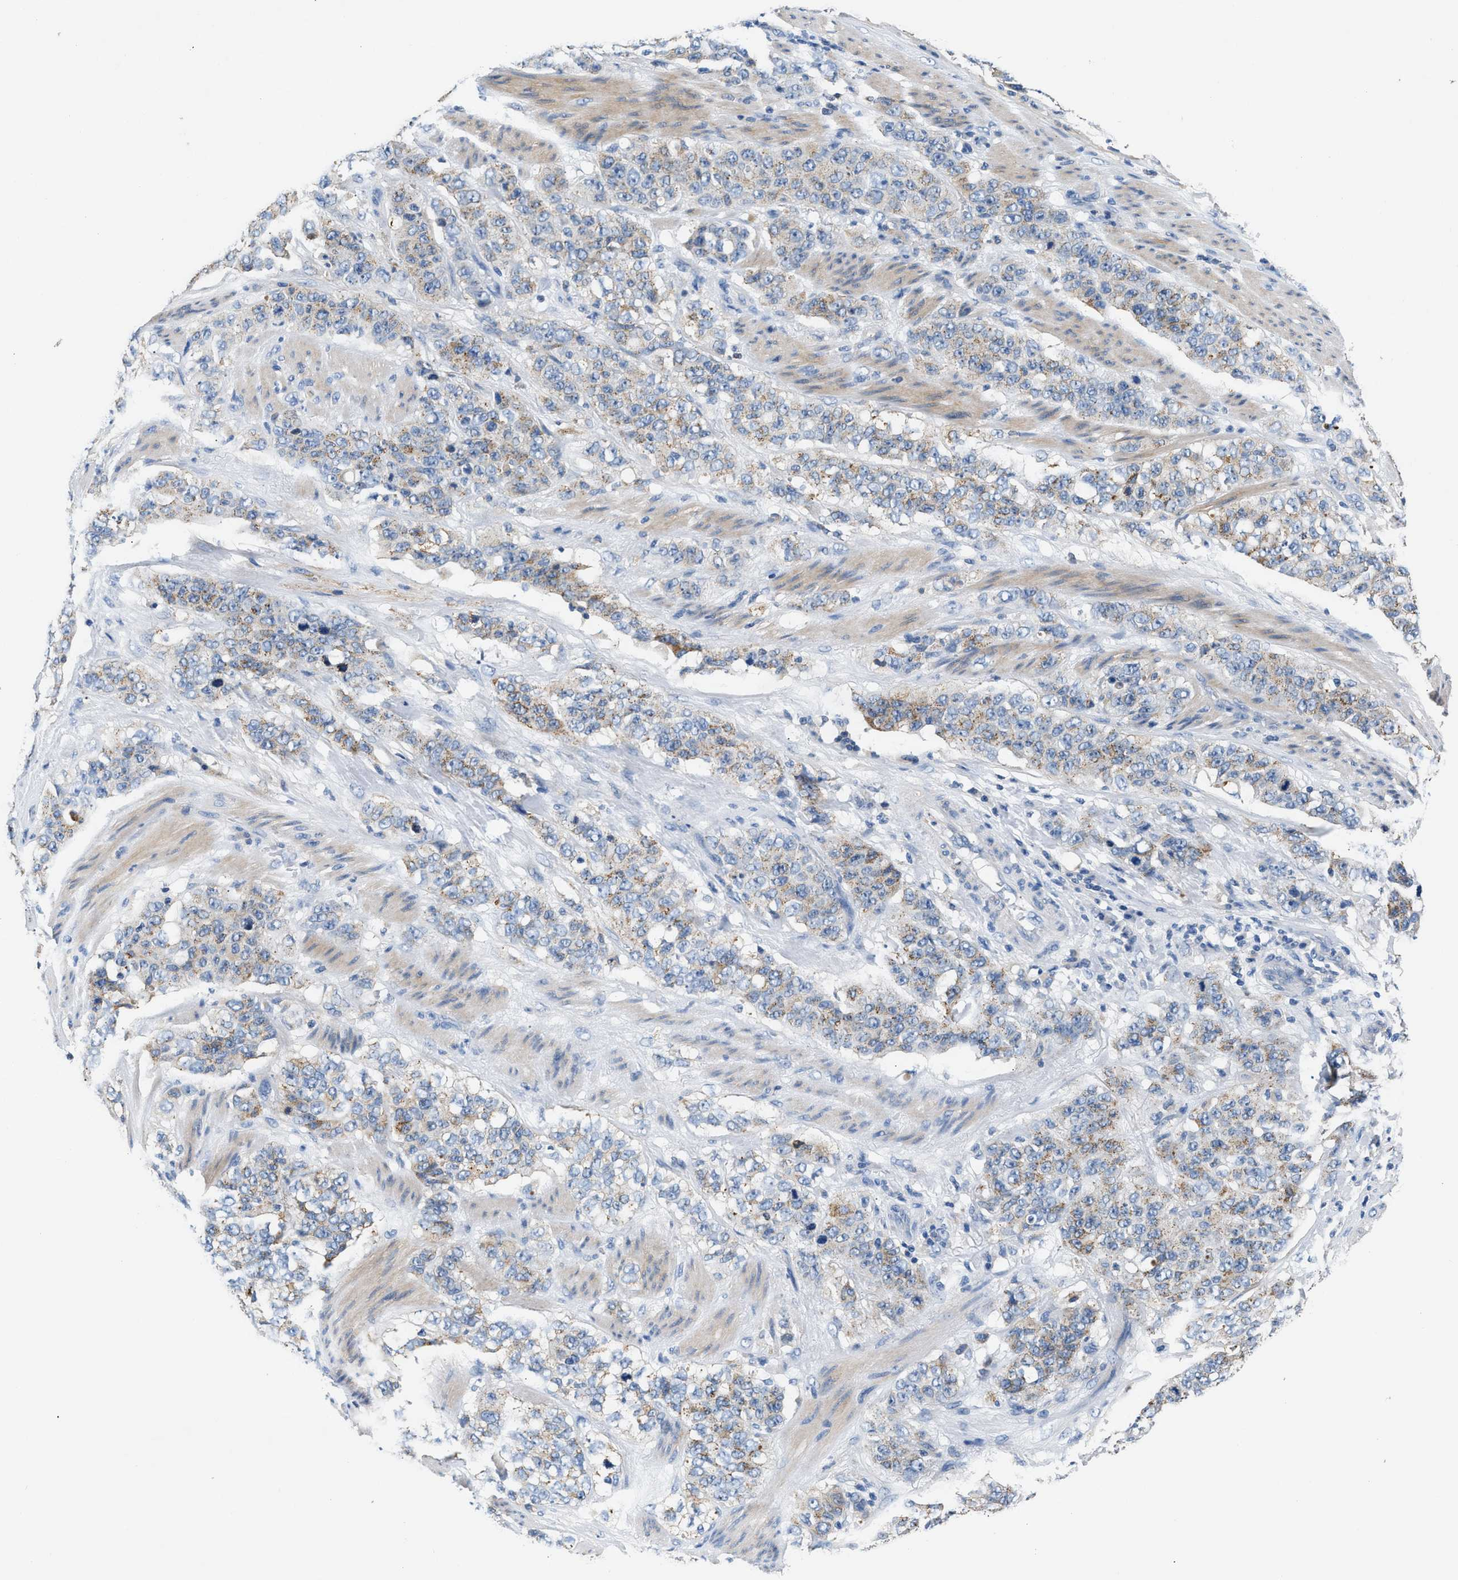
{"staining": {"intensity": "weak", "quantity": "<25%", "location": "cytoplasmic/membranous"}, "tissue": "stomach cancer", "cell_type": "Tumor cells", "image_type": "cancer", "snomed": [{"axis": "morphology", "description": "Adenocarcinoma, NOS"}, {"axis": "topography", "description": "Stomach"}], "caption": "Tumor cells are negative for brown protein staining in adenocarcinoma (stomach).", "gene": "TUT7", "patient": {"sex": "male", "age": 48}}